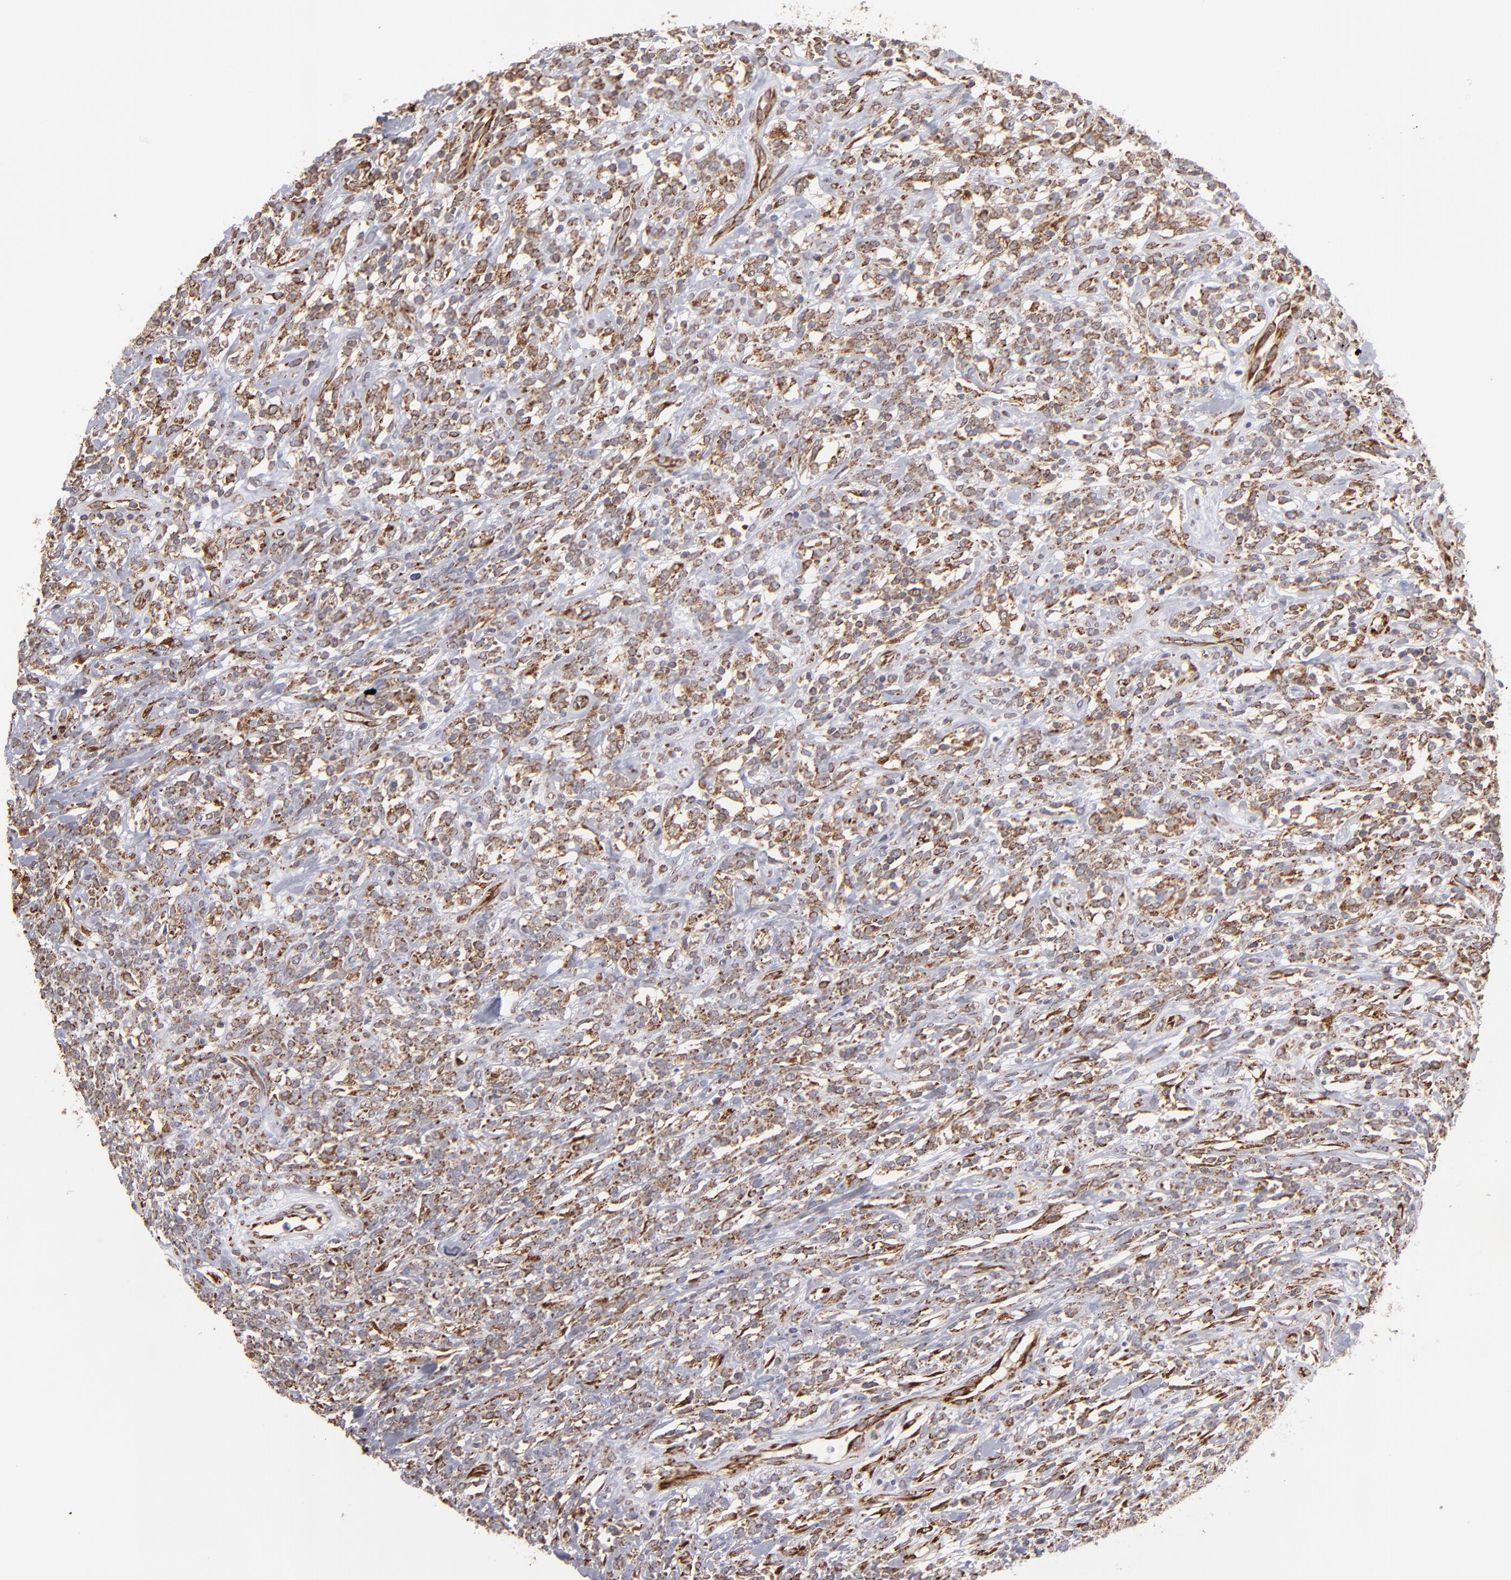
{"staining": {"intensity": "moderate", "quantity": ">75%", "location": "cytoplasmic/membranous"}, "tissue": "lymphoma", "cell_type": "Tumor cells", "image_type": "cancer", "snomed": [{"axis": "morphology", "description": "Malignant lymphoma, non-Hodgkin's type, High grade"}, {"axis": "topography", "description": "Lymph node"}], "caption": "Immunohistochemical staining of lymphoma exhibits moderate cytoplasmic/membranous protein positivity in about >75% of tumor cells.", "gene": "KTN1", "patient": {"sex": "female", "age": 73}}